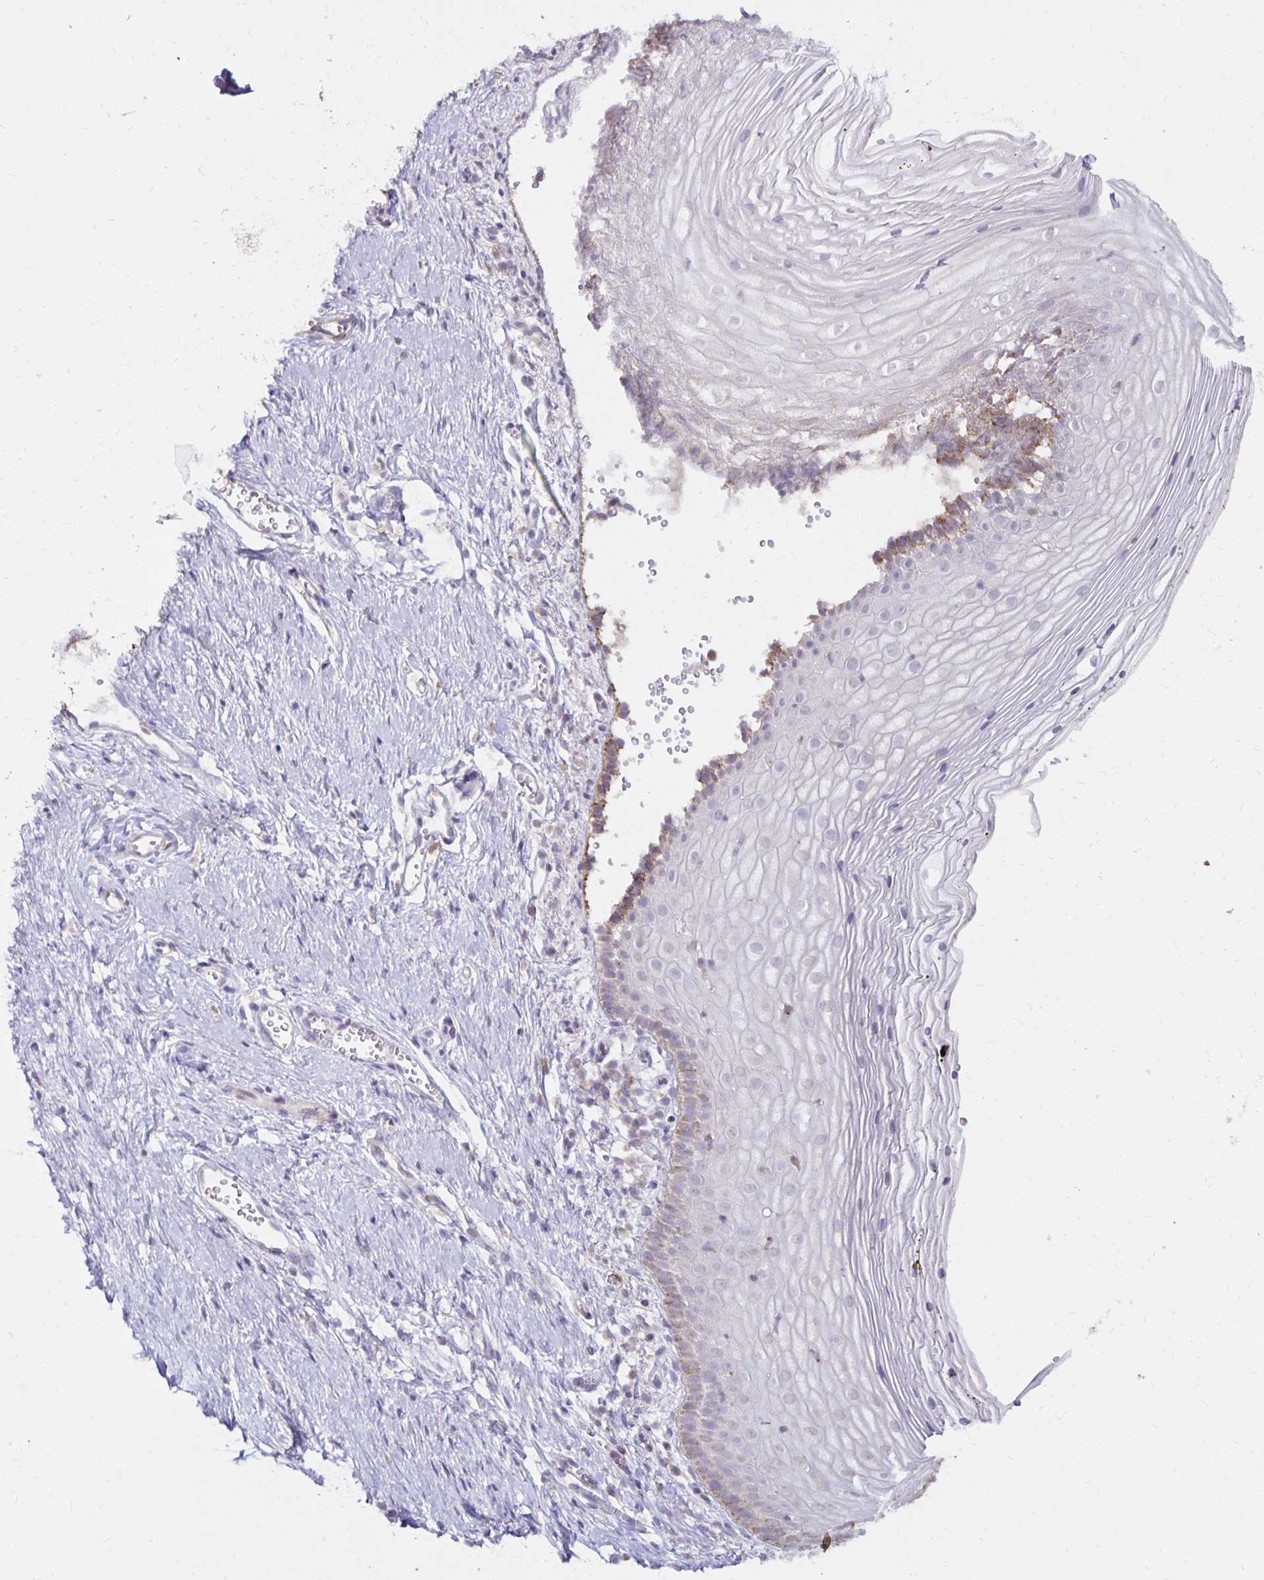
{"staining": {"intensity": "negative", "quantity": "none", "location": "none"}, "tissue": "vagina", "cell_type": "Squamous epithelial cells", "image_type": "normal", "snomed": [{"axis": "morphology", "description": "Normal tissue, NOS"}, {"axis": "topography", "description": "Vagina"}], "caption": "This is an immunohistochemistry (IHC) histopathology image of benign human vagina. There is no staining in squamous epithelial cells.", "gene": "IER3", "patient": {"sex": "female", "age": 56}}